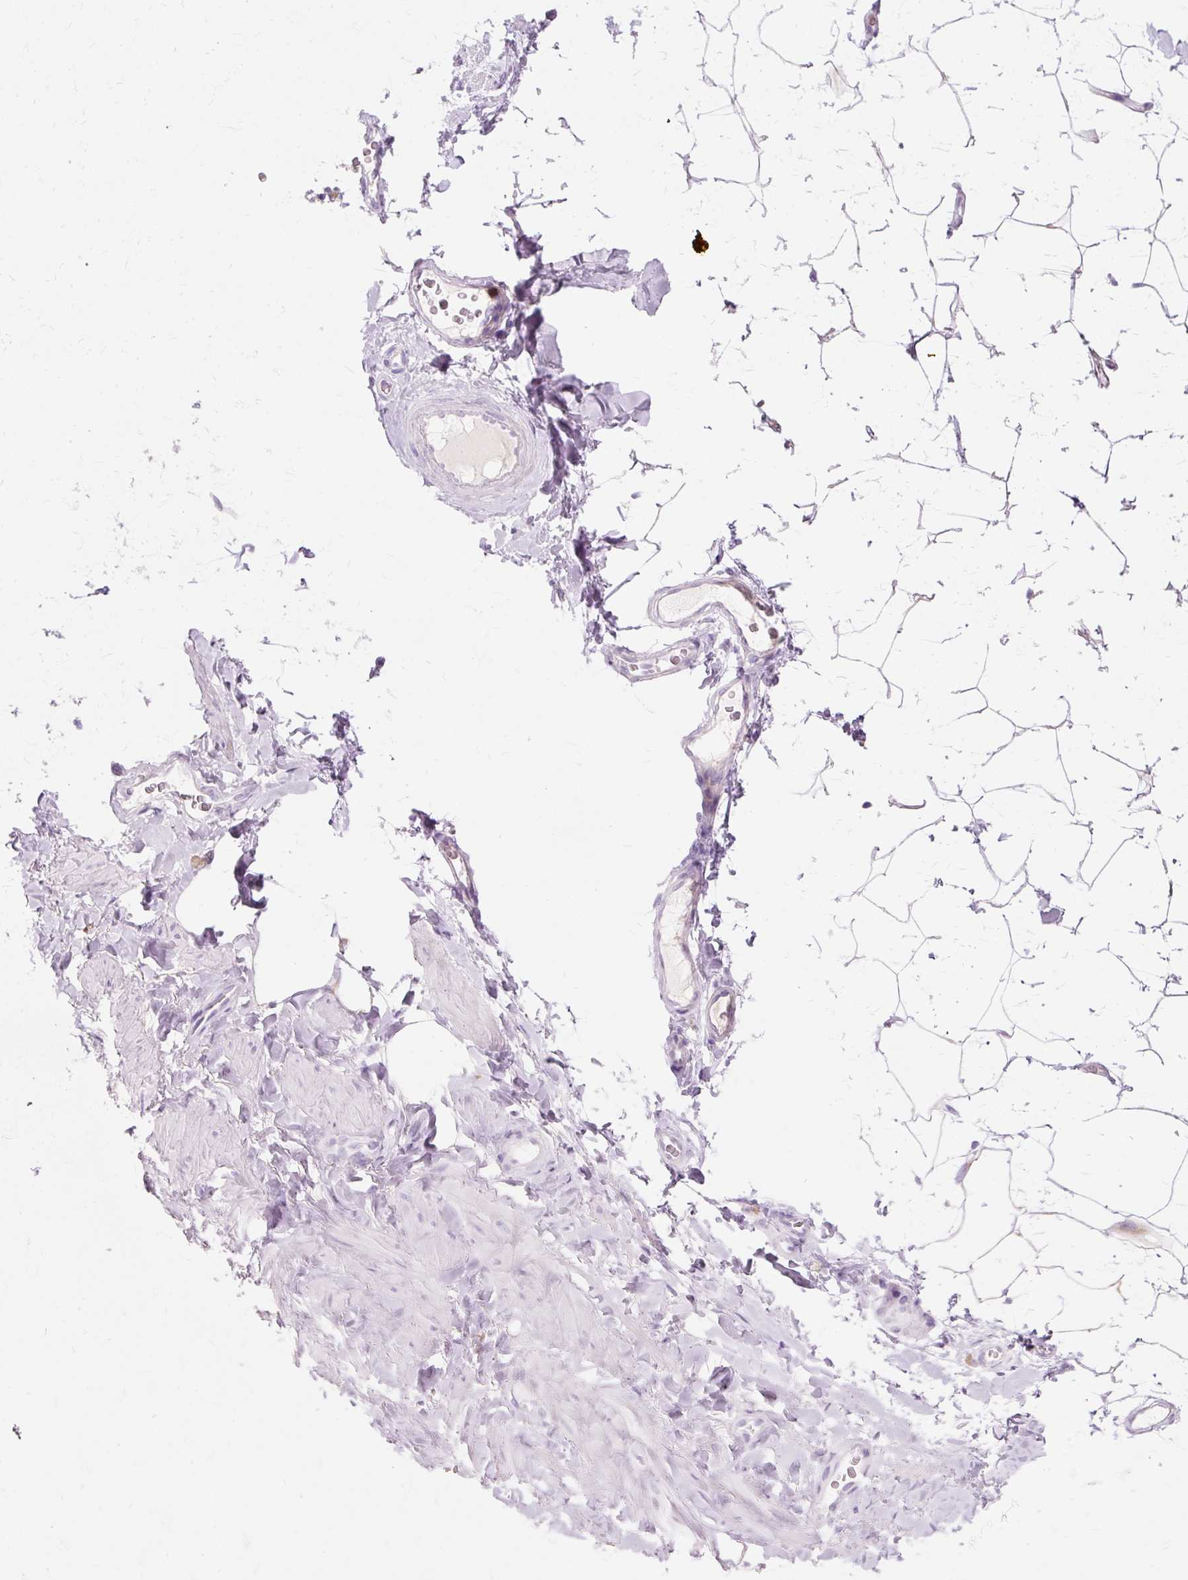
{"staining": {"intensity": "negative", "quantity": "none", "location": "none"}, "tissue": "adipose tissue", "cell_type": "Adipocytes", "image_type": "normal", "snomed": [{"axis": "morphology", "description": "Normal tissue, NOS"}, {"axis": "topography", "description": "Vascular tissue"}, {"axis": "topography", "description": "Peripheral nerve tissue"}], "caption": "Image shows no protein positivity in adipocytes of benign adipose tissue. Brightfield microscopy of immunohistochemistry stained with DAB (3,3'-diaminobenzidine) (brown) and hematoxylin (blue), captured at high magnification.", "gene": "DEFA1B", "patient": {"sex": "male", "age": 41}}